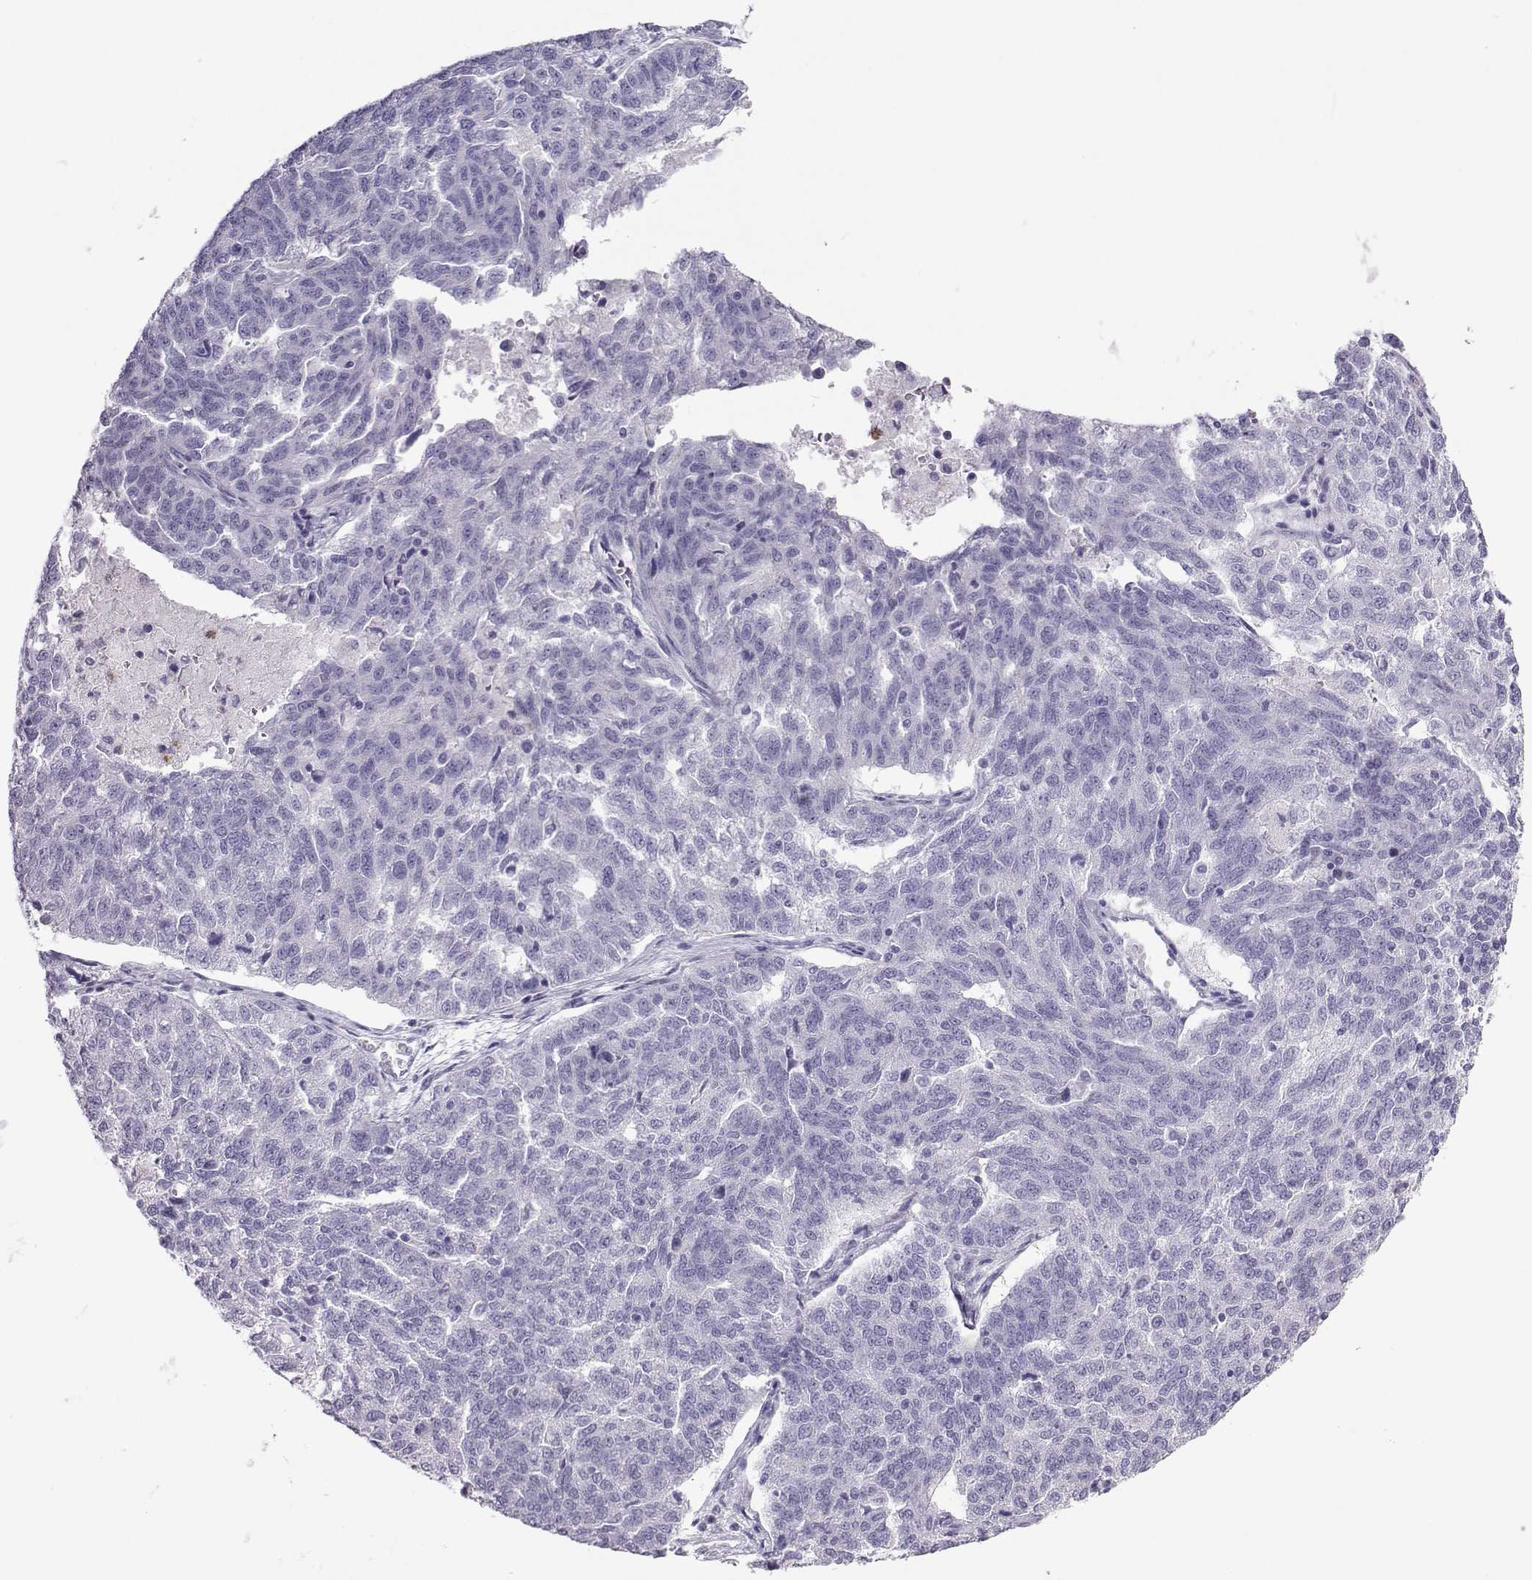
{"staining": {"intensity": "negative", "quantity": "none", "location": "none"}, "tissue": "ovarian cancer", "cell_type": "Tumor cells", "image_type": "cancer", "snomed": [{"axis": "morphology", "description": "Cystadenocarcinoma, serous, NOS"}, {"axis": "topography", "description": "Ovary"}], "caption": "Immunohistochemistry (IHC) micrograph of neoplastic tissue: ovarian cancer stained with DAB demonstrates no significant protein expression in tumor cells.", "gene": "TRPM7", "patient": {"sex": "female", "age": 71}}